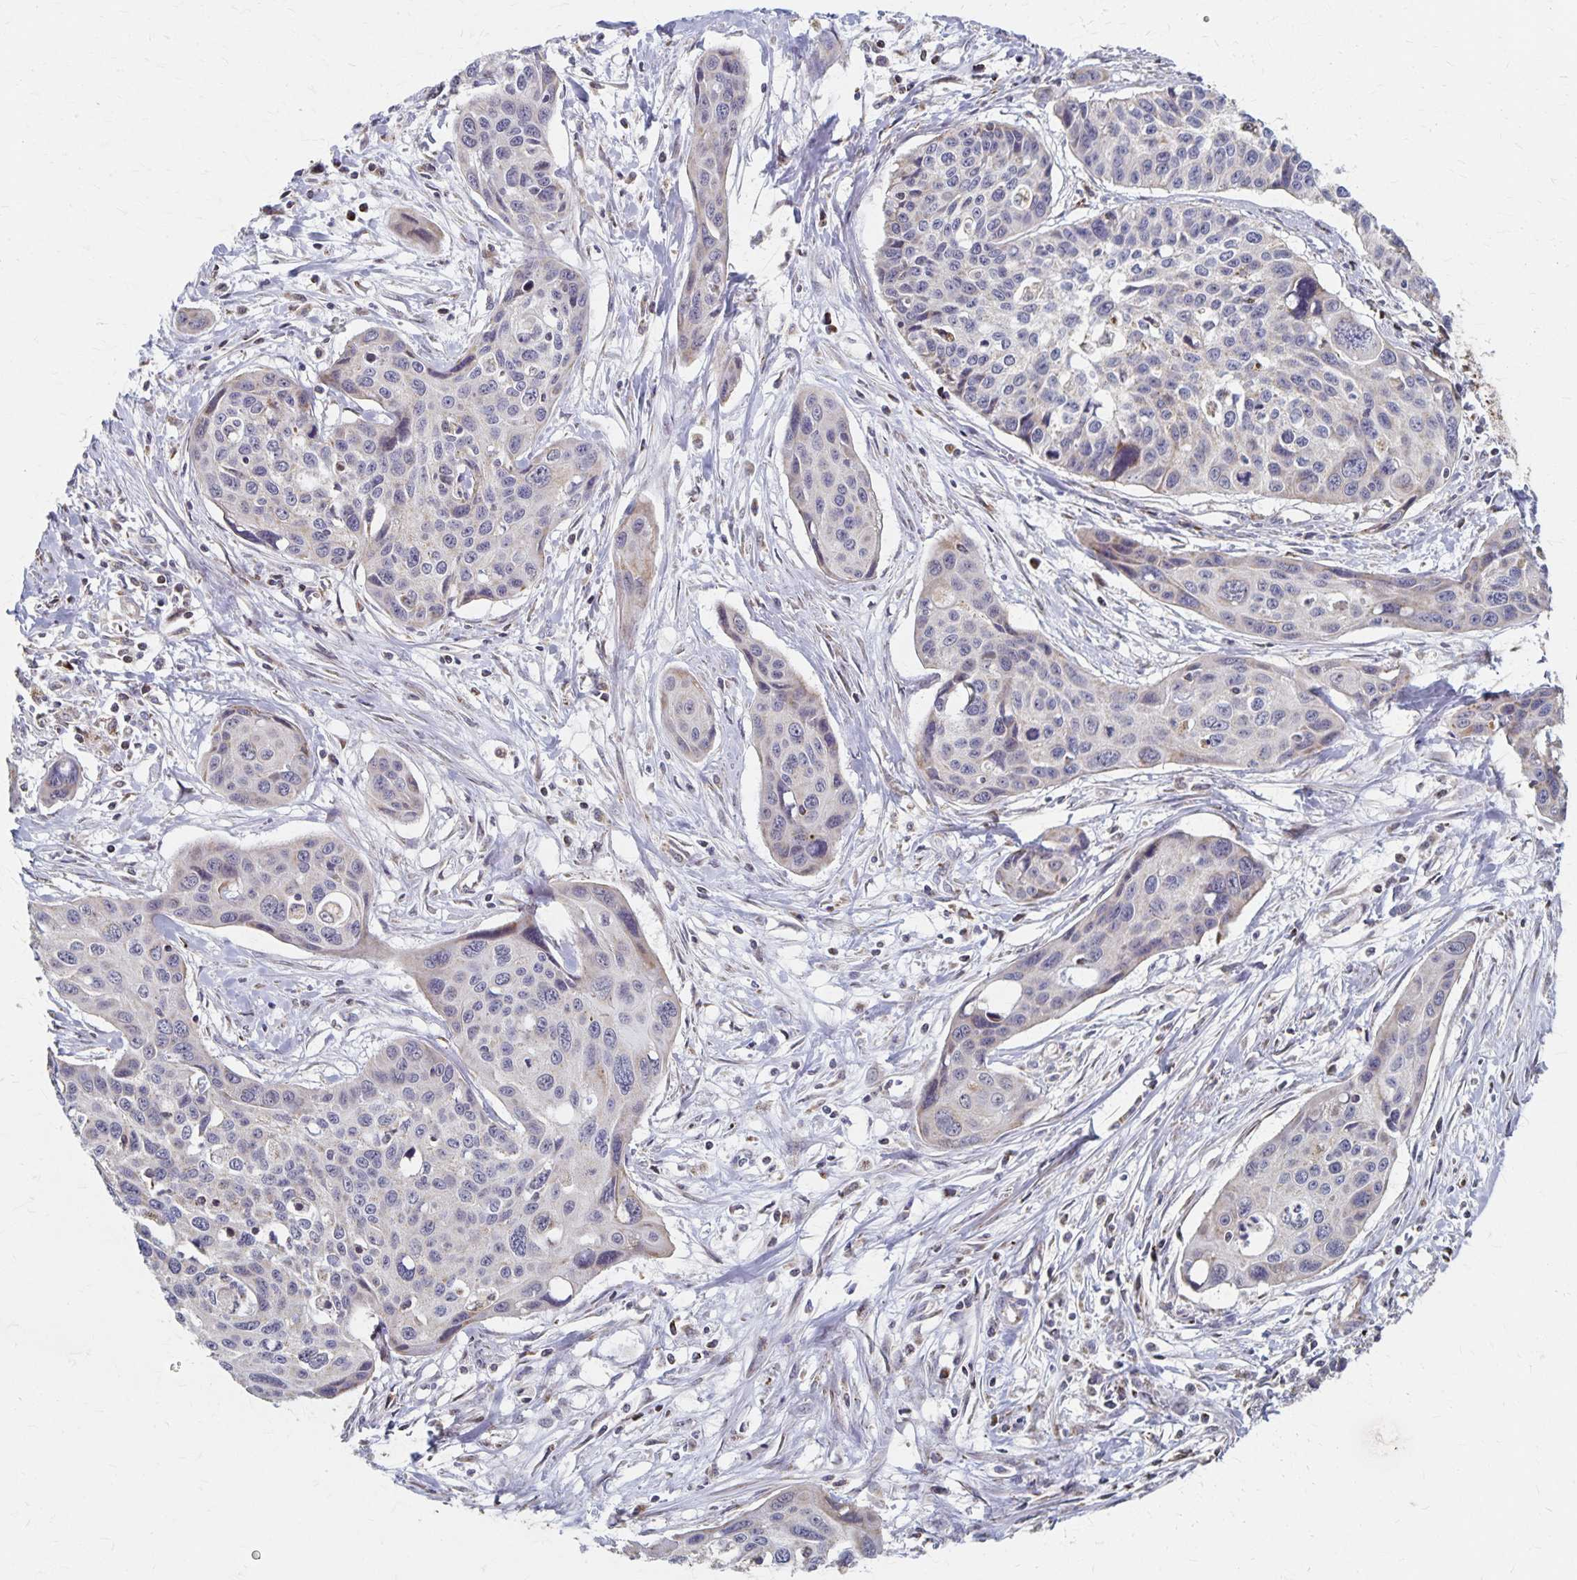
{"staining": {"intensity": "weak", "quantity": "<25%", "location": "cytoplasmic/membranous"}, "tissue": "cervical cancer", "cell_type": "Tumor cells", "image_type": "cancer", "snomed": [{"axis": "morphology", "description": "Squamous cell carcinoma, NOS"}, {"axis": "topography", "description": "Cervix"}], "caption": "Cervical cancer (squamous cell carcinoma) stained for a protein using immunohistochemistry reveals no staining tumor cells.", "gene": "DYRK4", "patient": {"sex": "female", "age": 31}}